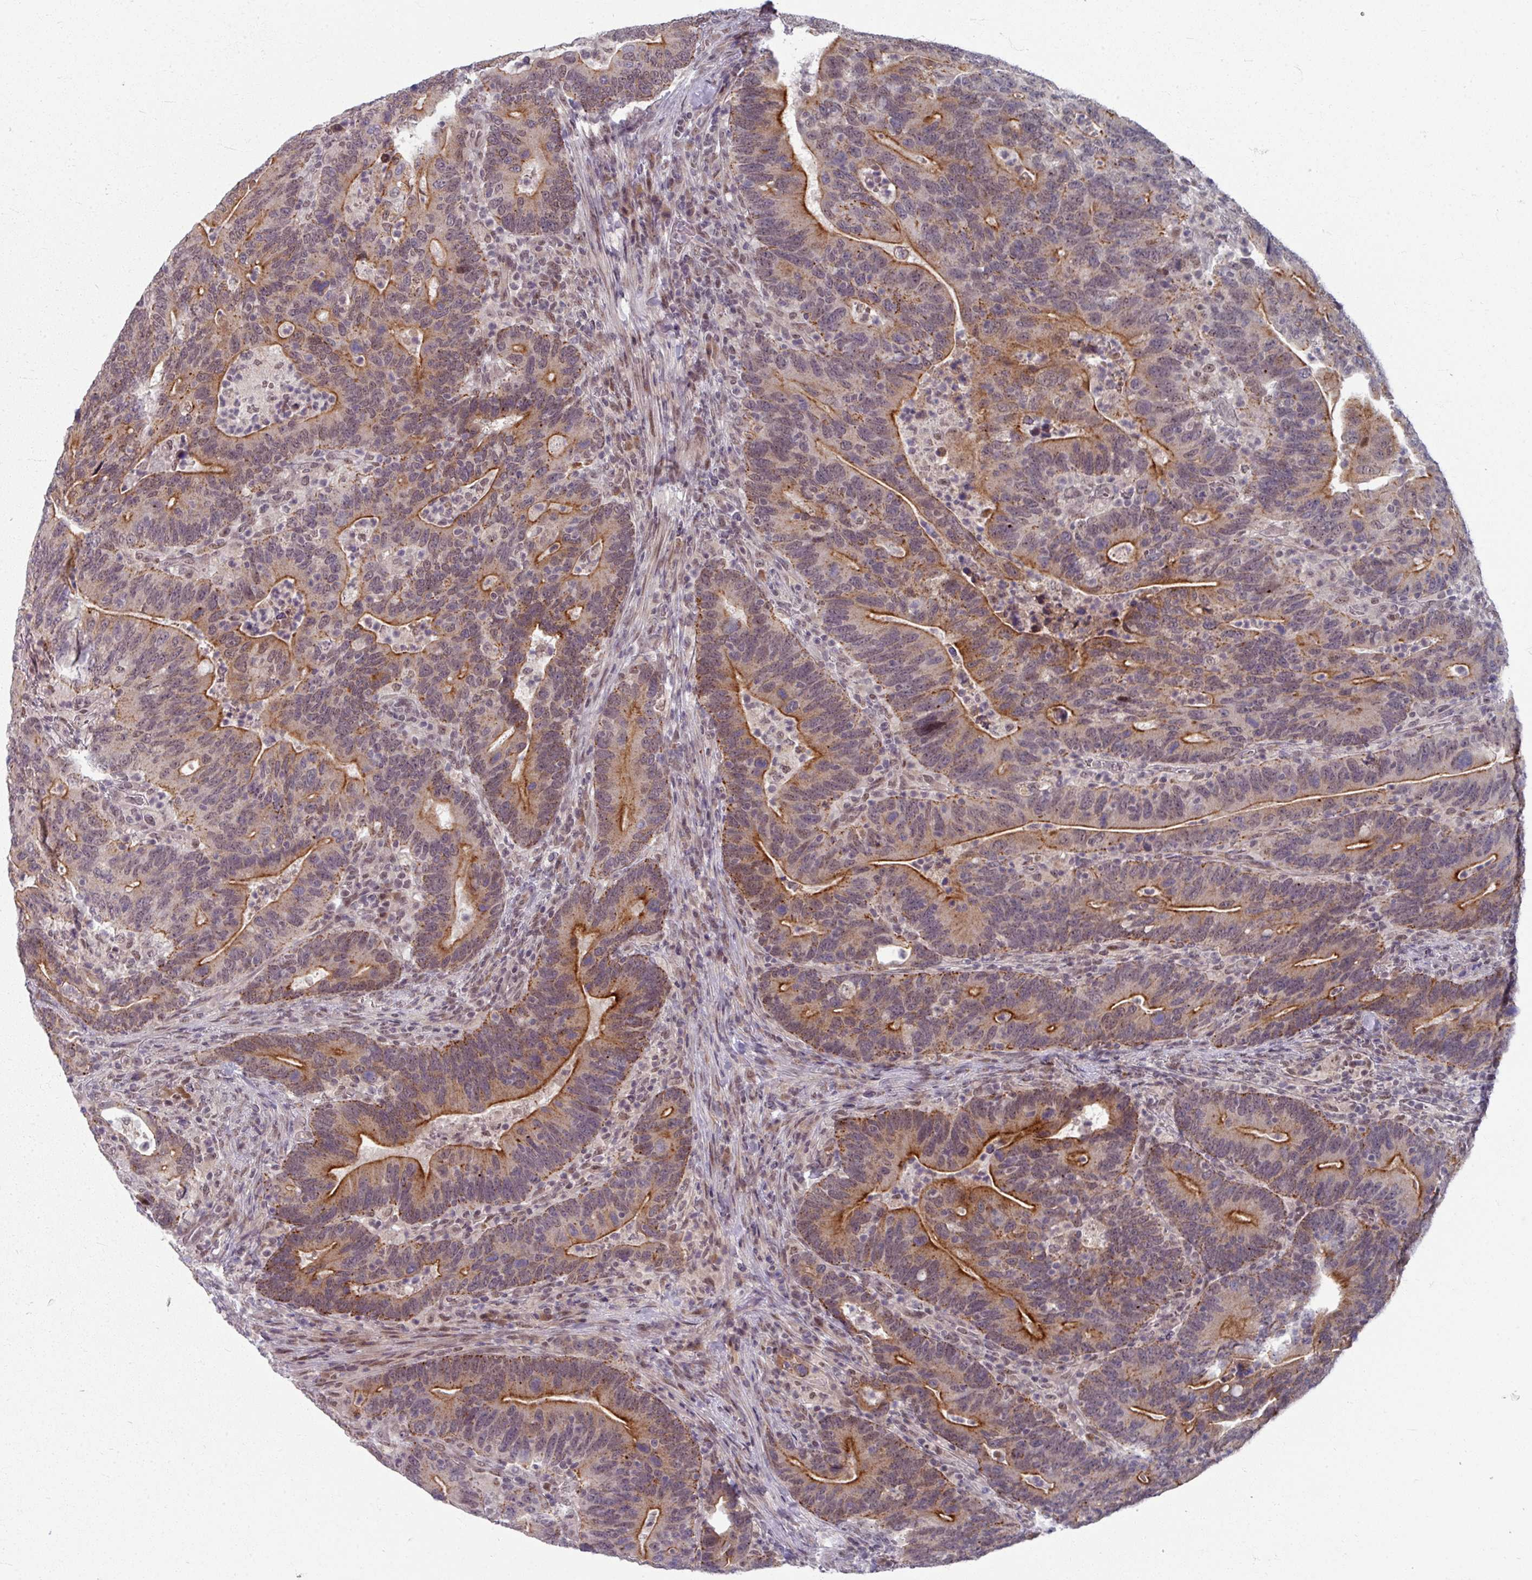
{"staining": {"intensity": "strong", "quantity": "25%-75%", "location": "cytoplasmic/membranous"}, "tissue": "colorectal cancer", "cell_type": "Tumor cells", "image_type": "cancer", "snomed": [{"axis": "morphology", "description": "Adenocarcinoma, NOS"}, {"axis": "topography", "description": "Colon"}], "caption": "An image of human adenocarcinoma (colorectal) stained for a protein exhibits strong cytoplasmic/membranous brown staining in tumor cells.", "gene": "KLC3", "patient": {"sex": "female", "age": 66}}